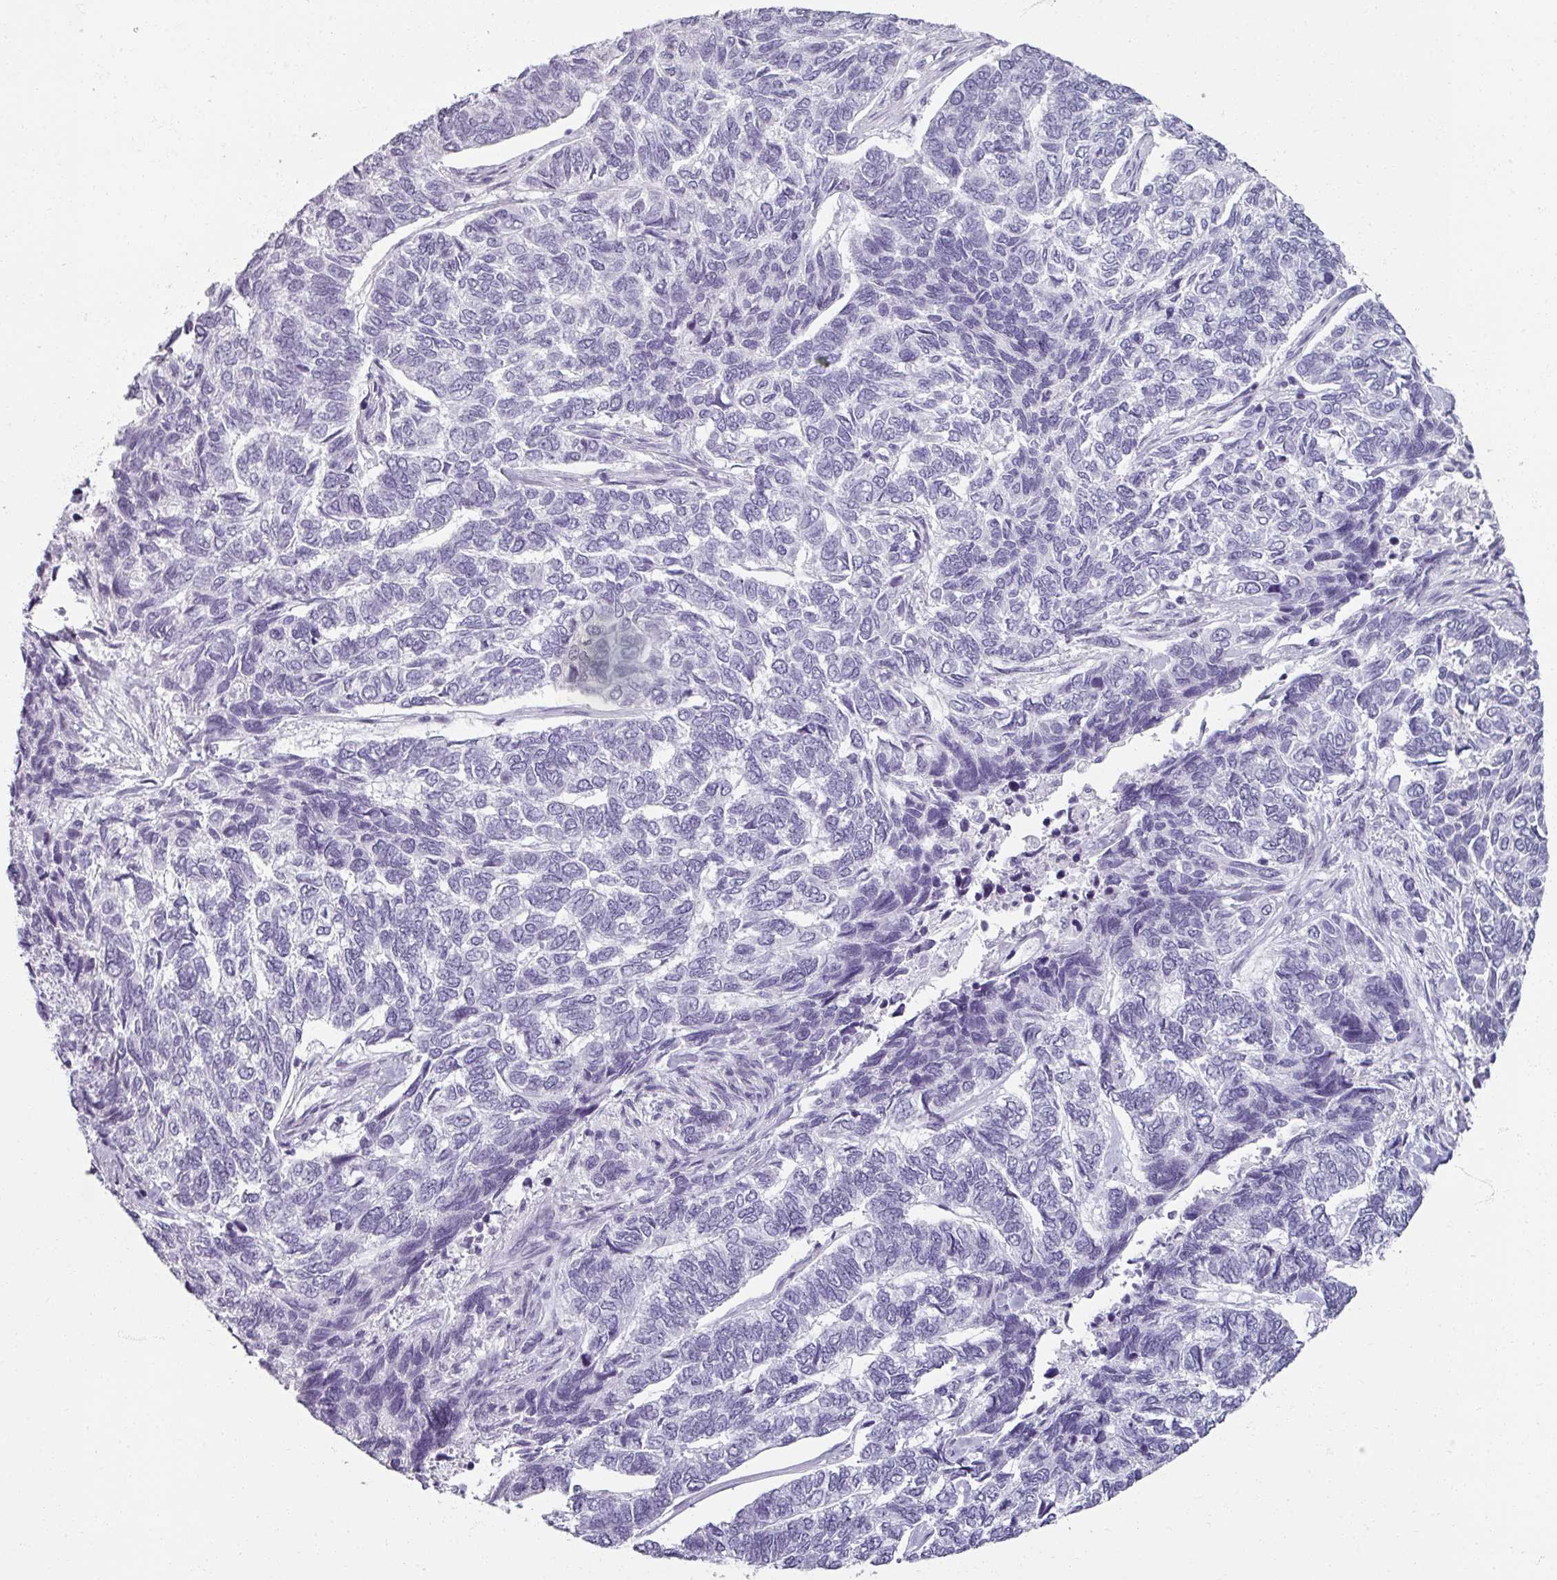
{"staining": {"intensity": "negative", "quantity": "none", "location": "none"}, "tissue": "skin cancer", "cell_type": "Tumor cells", "image_type": "cancer", "snomed": [{"axis": "morphology", "description": "Basal cell carcinoma"}, {"axis": "topography", "description": "Skin"}], "caption": "This photomicrograph is of skin cancer stained with immunohistochemistry (IHC) to label a protein in brown with the nuclei are counter-stained blue. There is no staining in tumor cells.", "gene": "REG3G", "patient": {"sex": "female", "age": 65}}